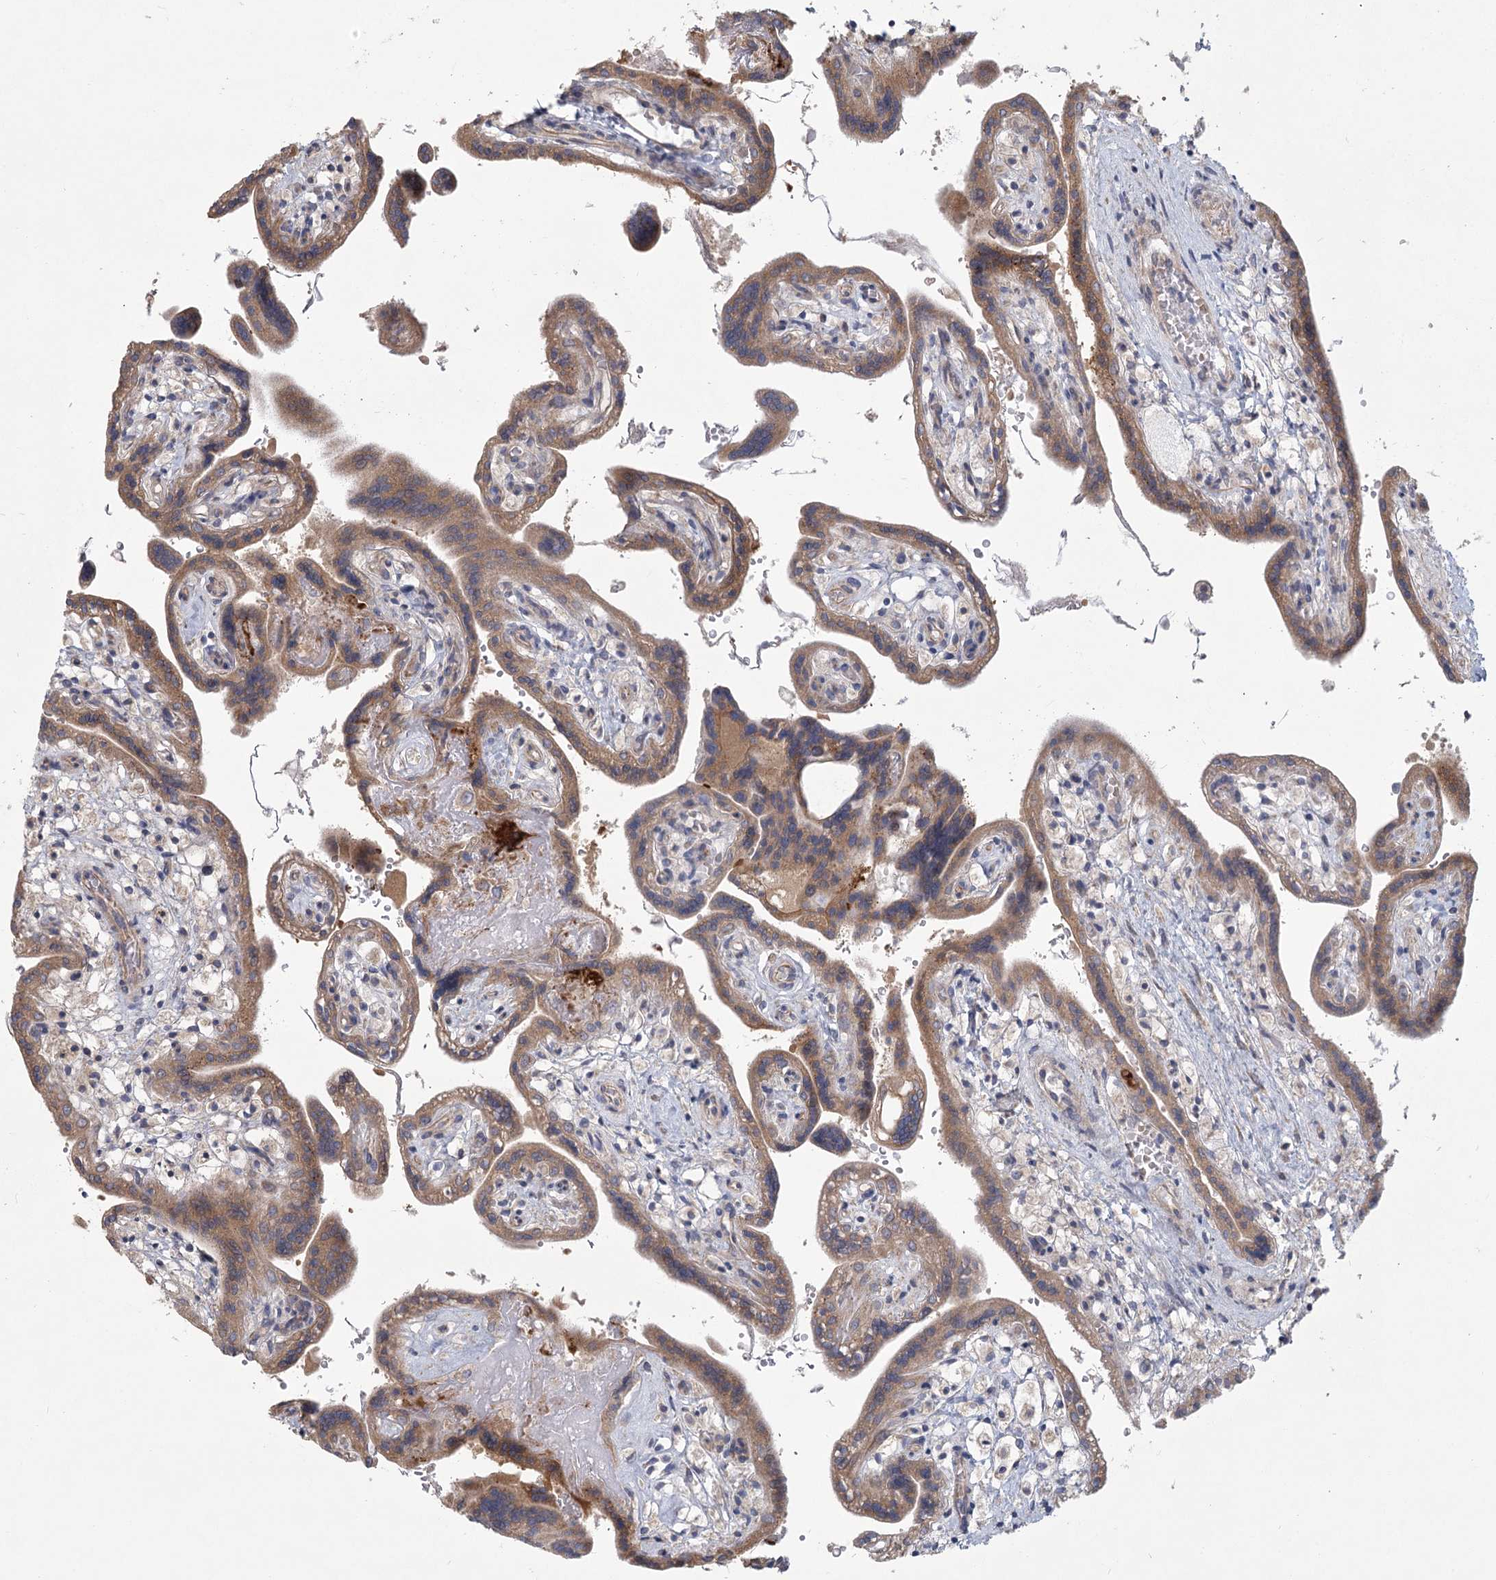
{"staining": {"intensity": "moderate", "quantity": ">75%", "location": "cytoplasmic/membranous"}, "tissue": "placenta", "cell_type": "Trophoblastic cells", "image_type": "normal", "snomed": [{"axis": "morphology", "description": "Normal tissue, NOS"}, {"axis": "topography", "description": "Placenta"}], "caption": "Immunohistochemistry (IHC) image of benign human placenta stained for a protein (brown), which shows medium levels of moderate cytoplasmic/membranous positivity in about >75% of trophoblastic cells.", "gene": "CNTLN", "patient": {"sex": "female", "age": 37}}